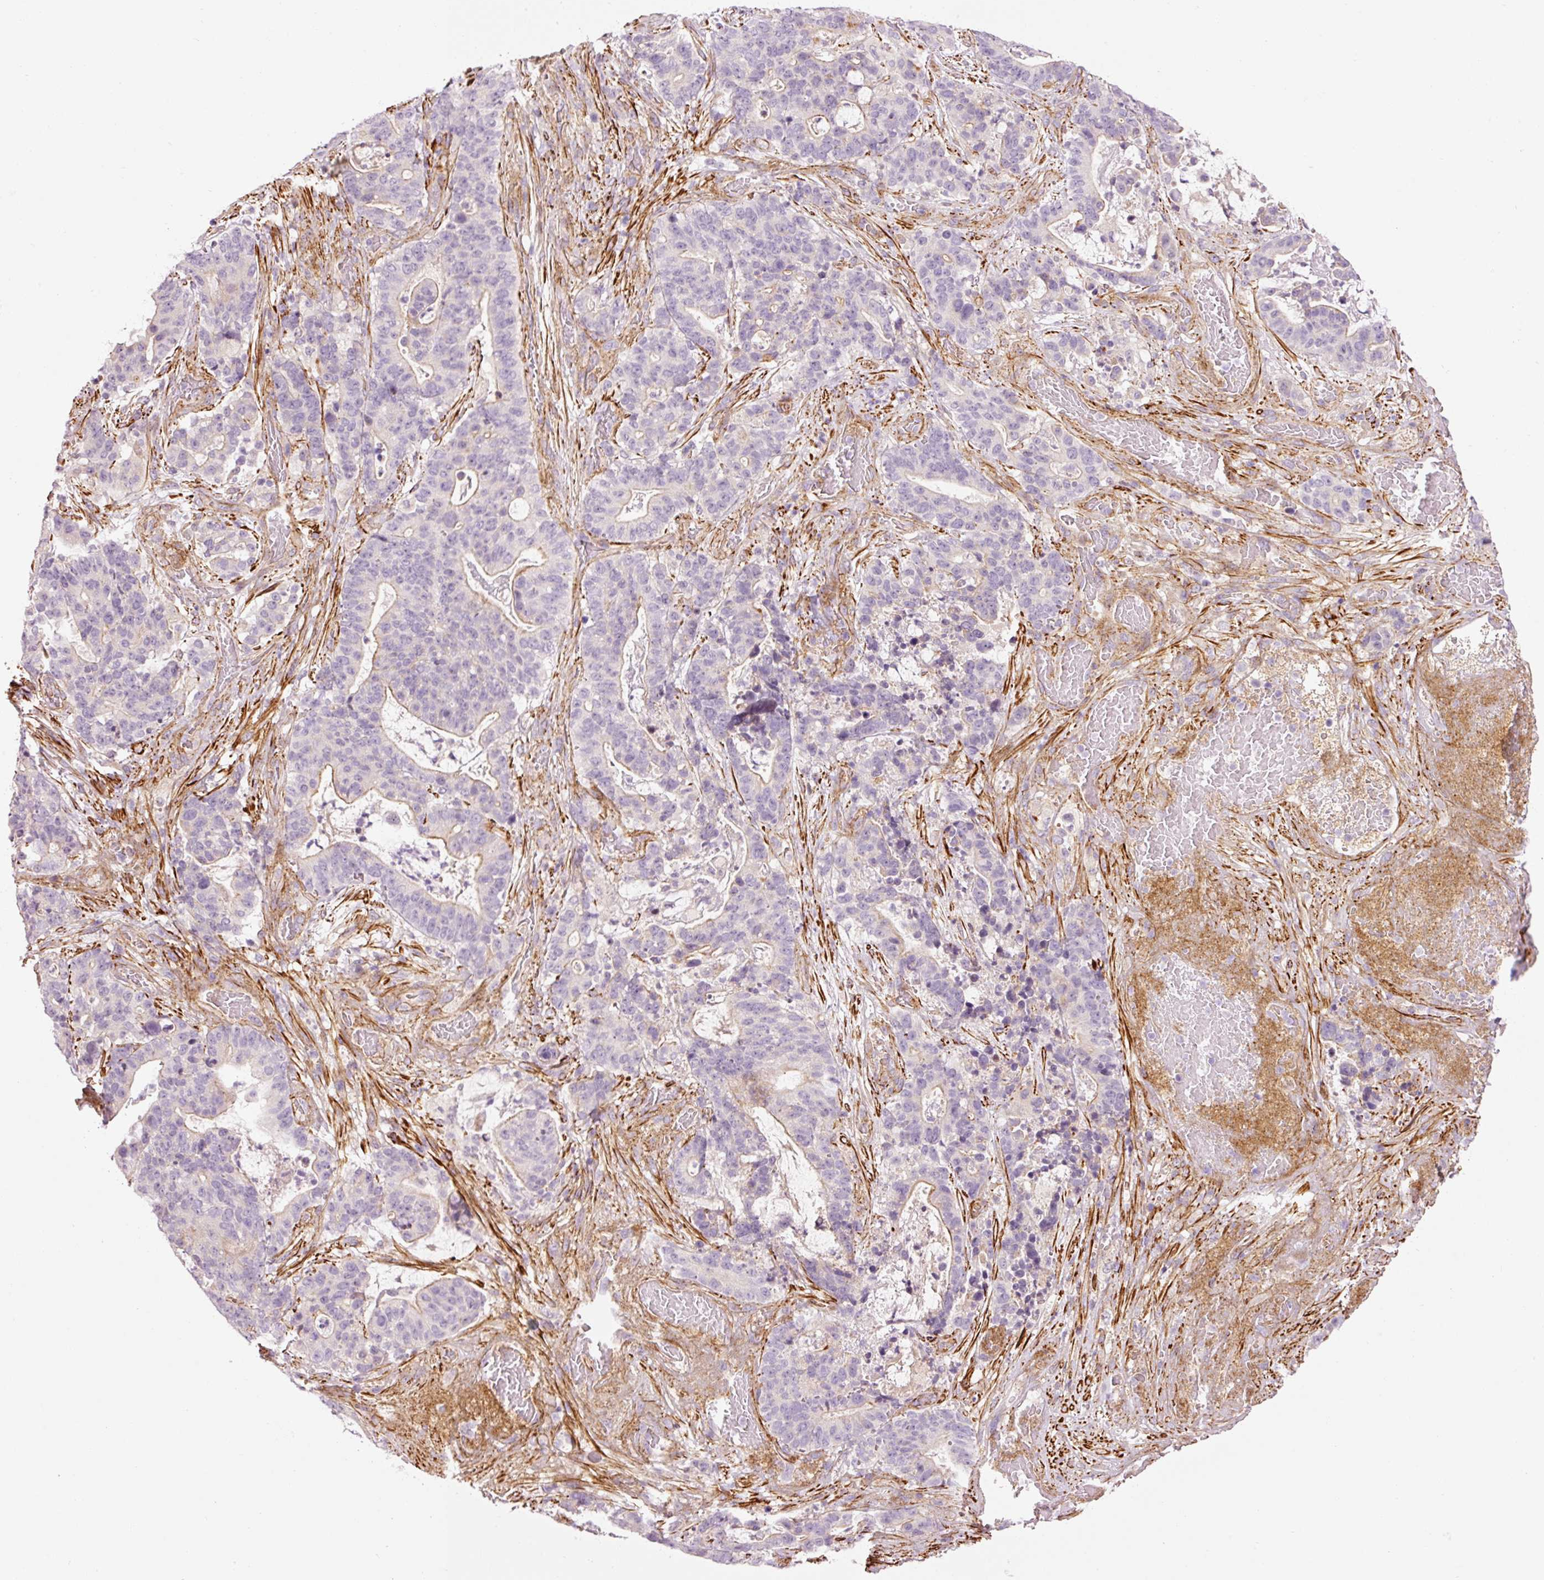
{"staining": {"intensity": "negative", "quantity": "none", "location": "none"}, "tissue": "stomach cancer", "cell_type": "Tumor cells", "image_type": "cancer", "snomed": [{"axis": "morphology", "description": "Normal tissue, NOS"}, {"axis": "morphology", "description": "Adenocarcinoma, NOS"}, {"axis": "topography", "description": "Stomach"}], "caption": "This is a histopathology image of IHC staining of stomach adenocarcinoma, which shows no staining in tumor cells.", "gene": "ANKRD20A1", "patient": {"sex": "female", "age": 64}}